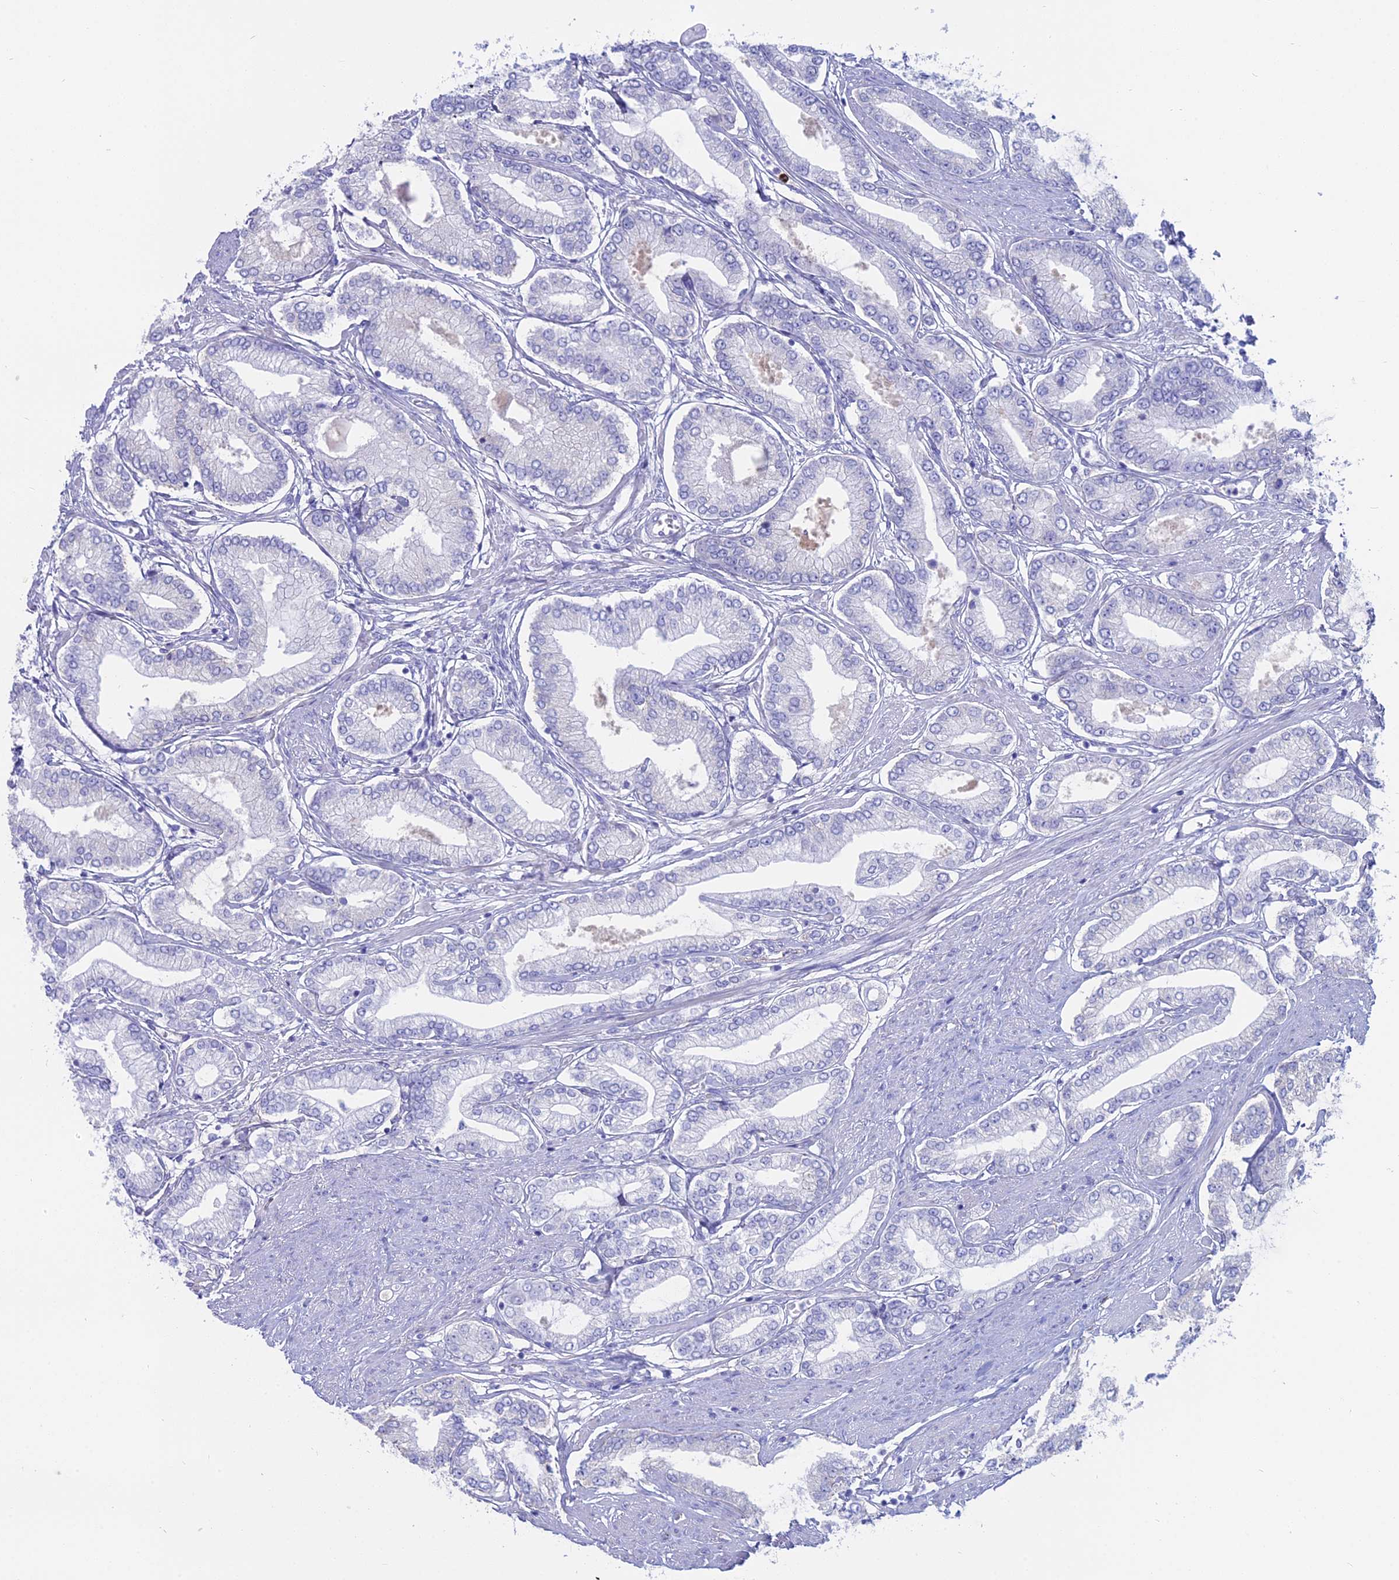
{"staining": {"intensity": "negative", "quantity": "none", "location": "none"}, "tissue": "prostate cancer", "cell_type": "Tumor cells", "image_type": "cancer", "snomed": [{"axis": "morphology", "description": "Adenocarcinoma, Low grade"}, {"axis": "topography", "description": "Prostate"}], "caption": "Photomicrograph shows no protein expression in tumor cells of low-grade adenocarcinoma (prostate) tissue.", "gene": "OR2AE1", "patient": {"sex": "male", "age": 63}}